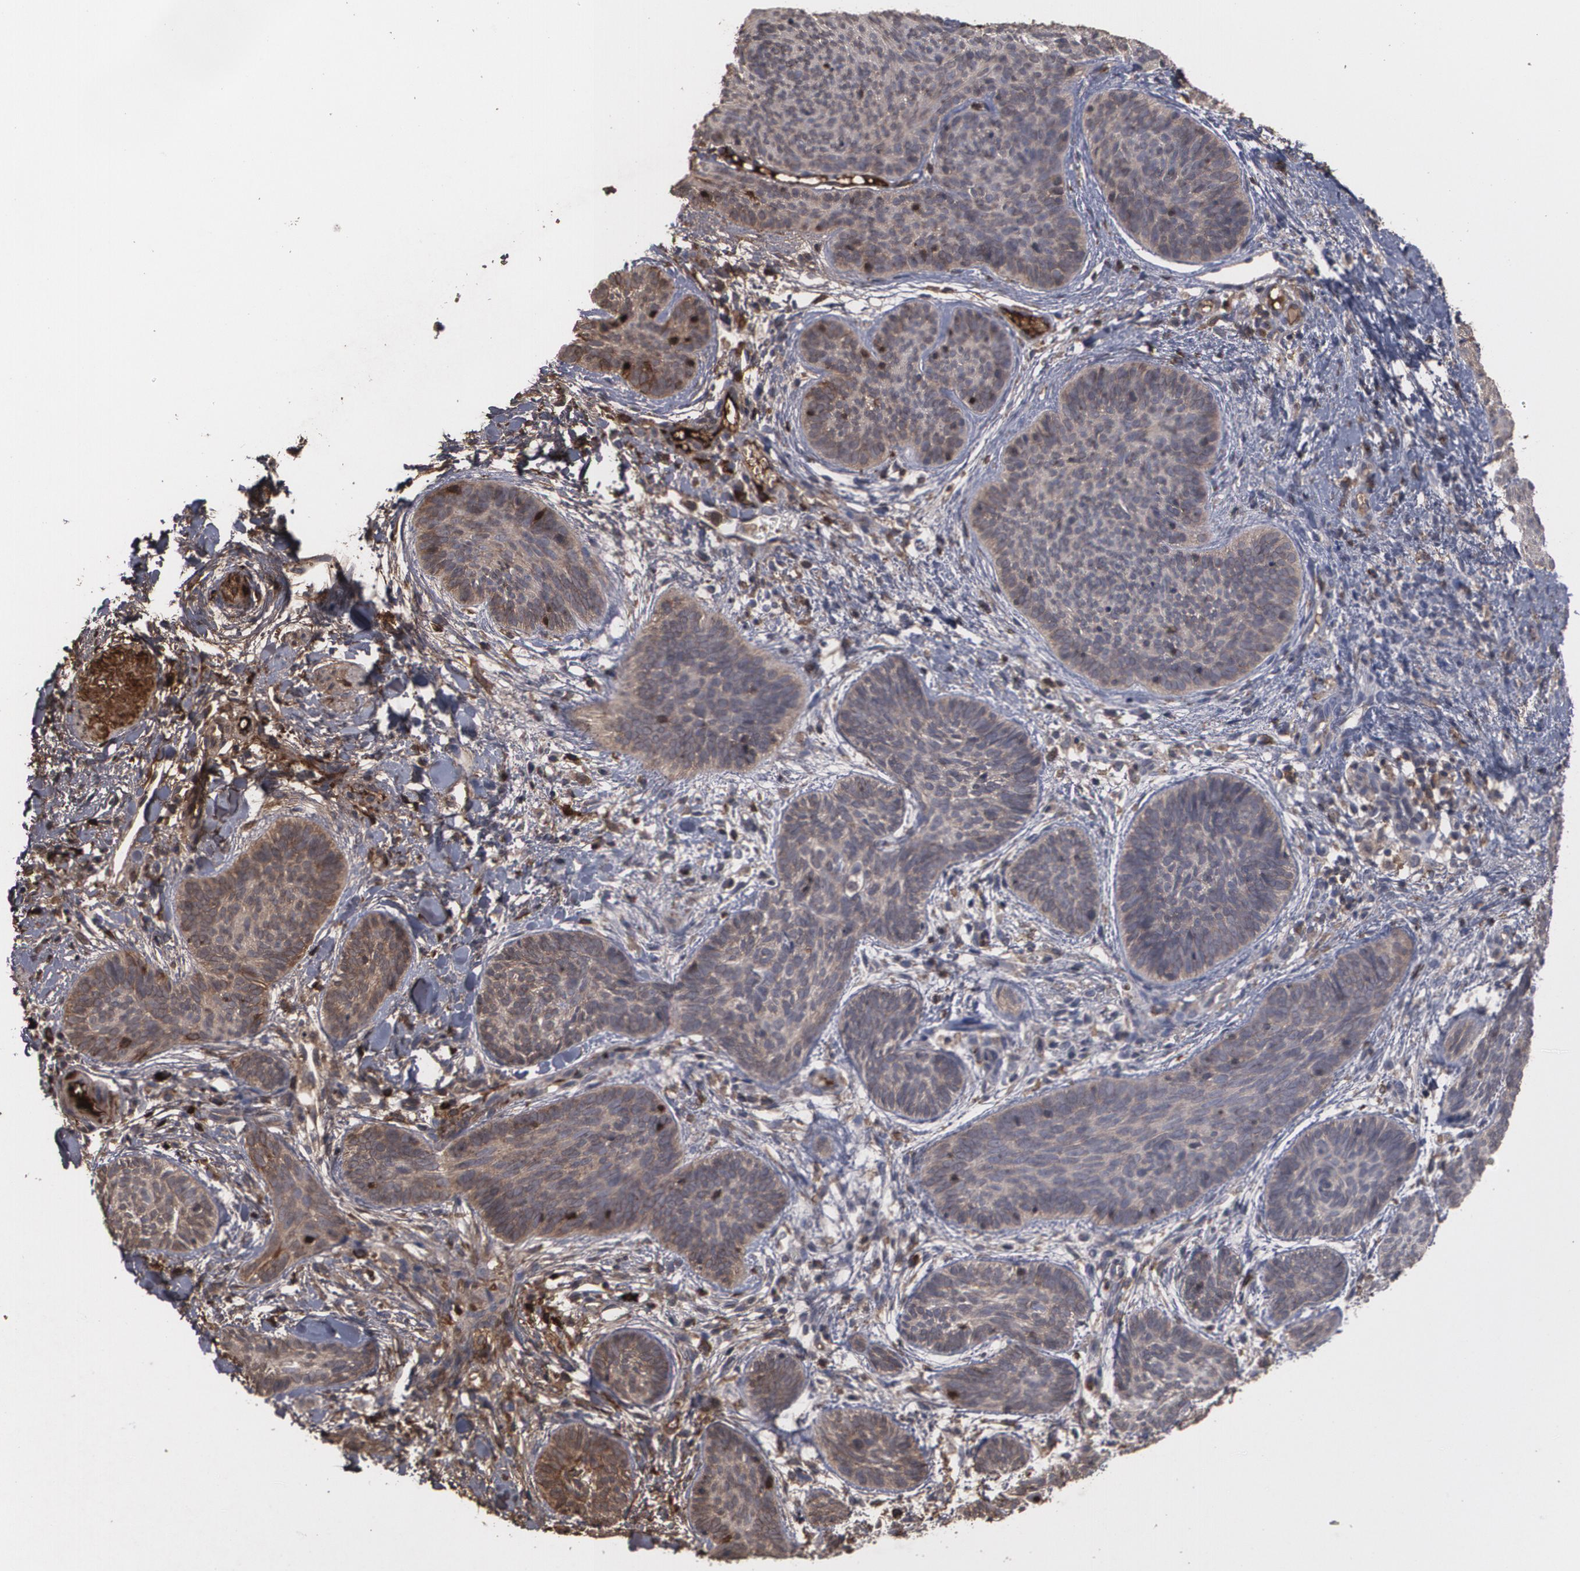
{"staining": {"intensity": "moderate", "quantity": ">75%", "location": "cytoplasmic/membranous"}, "tissue": "skin cancer", "cell_type": "Tumor cells", "image_type": "cancer", "snomed": [{"axis": "morphology", "description": "Basal cell carcinoma"}, {"axis": "topography", "description": "Skin"}], "caption": "A brown stain shows moderate cytoplasmic/membranous expression of a protein in human skin basal cell carcinoma tumor cells.", "gene": "ARF6", "patient": {"sex": "female", "age": 81}}